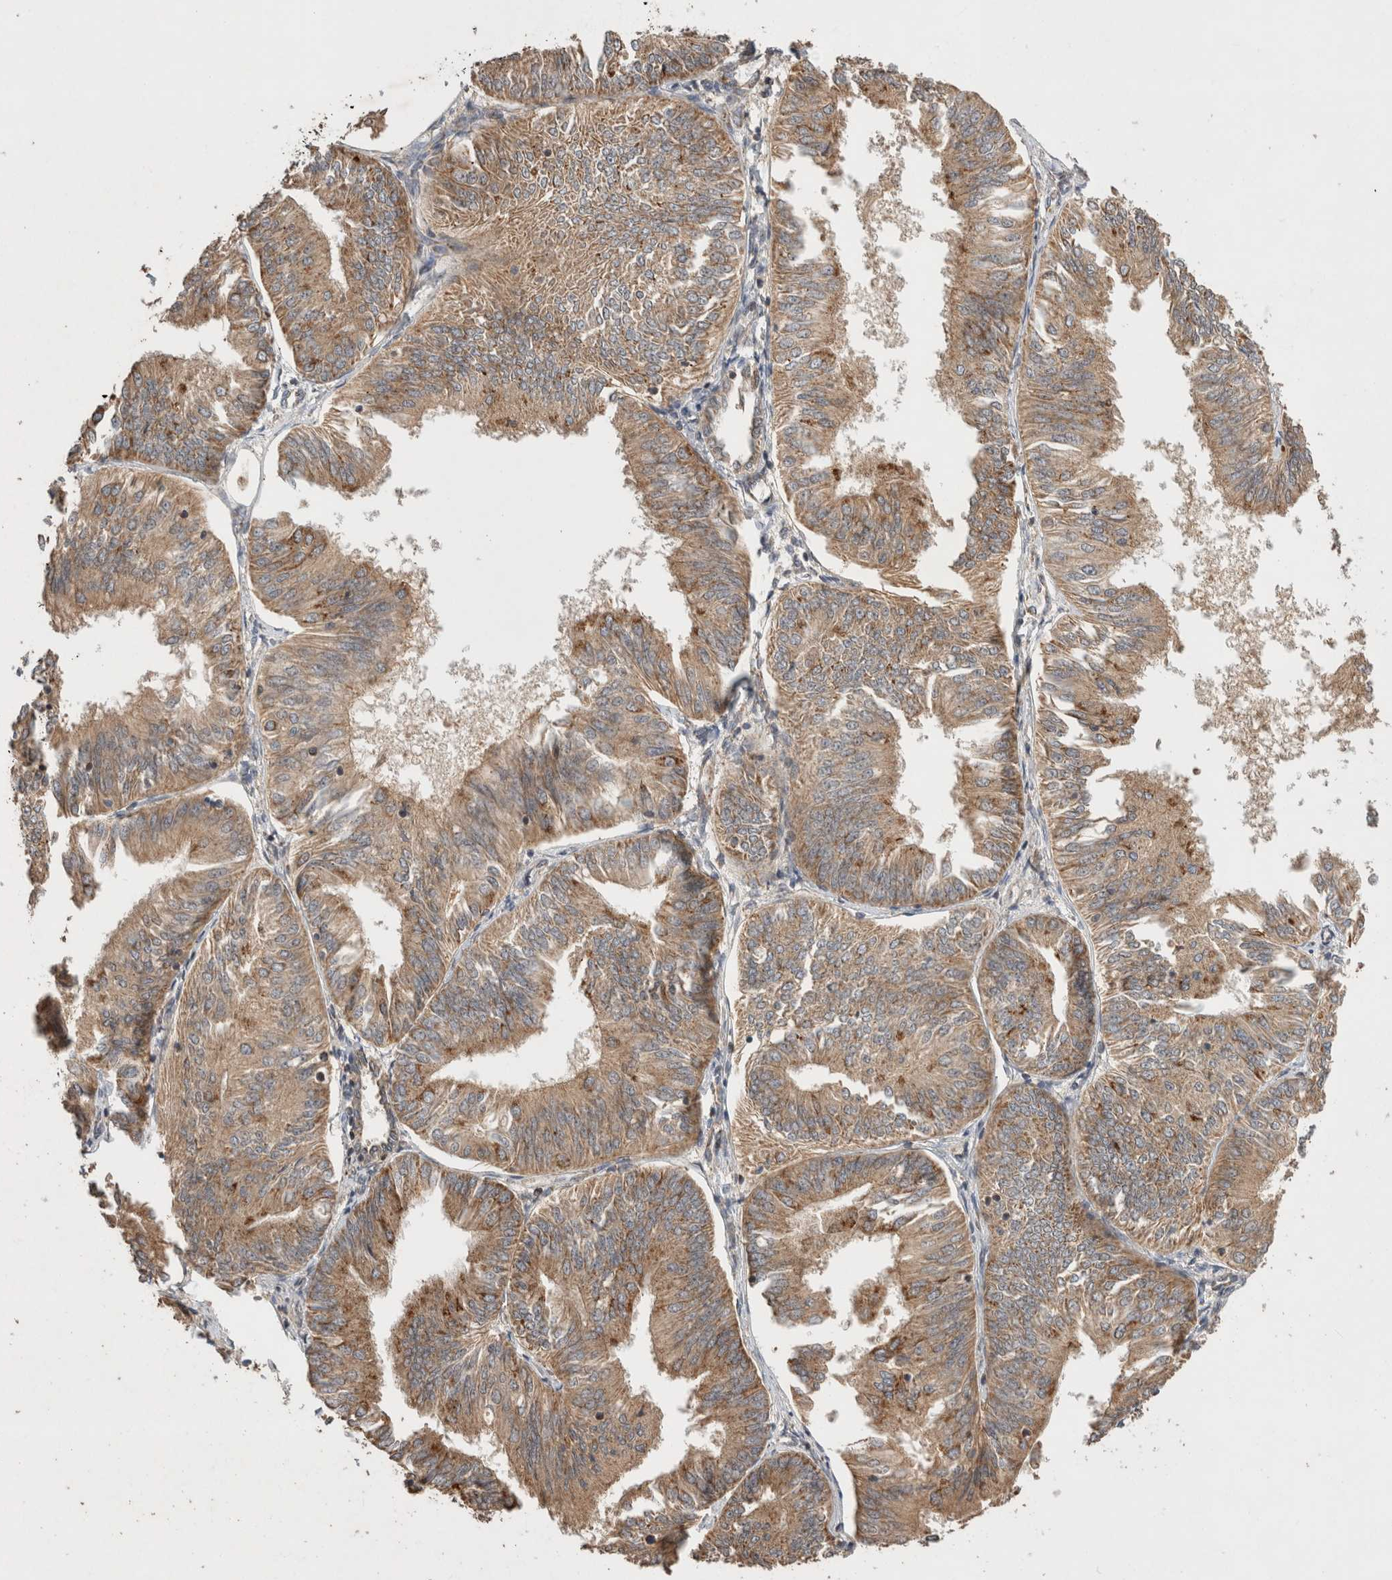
{"staining": {"intensity": "moderate", "quantity": ">75%", "location": "cytoplasmic/membranous"}, "tissue": "endometrial cancer", "cell_type": "Tumor cells", "image_type": "cancer", "snomed": [{"axis": "morphology", "description": "Adenocarcinoma, NOS"}, {"axis": "topography", "description": "Endometrium"}], "caption": "Immunohistochemistry (DAB (3,3'-diaminobenzidine)) staining of endometrial adenocarcinoma exhibits moderate cytoplasmic/membranous protein positivity in approximately >75% of tumor cells.", "gene": "AMPD1", "patient": {"sex": "female", "age": 58}}